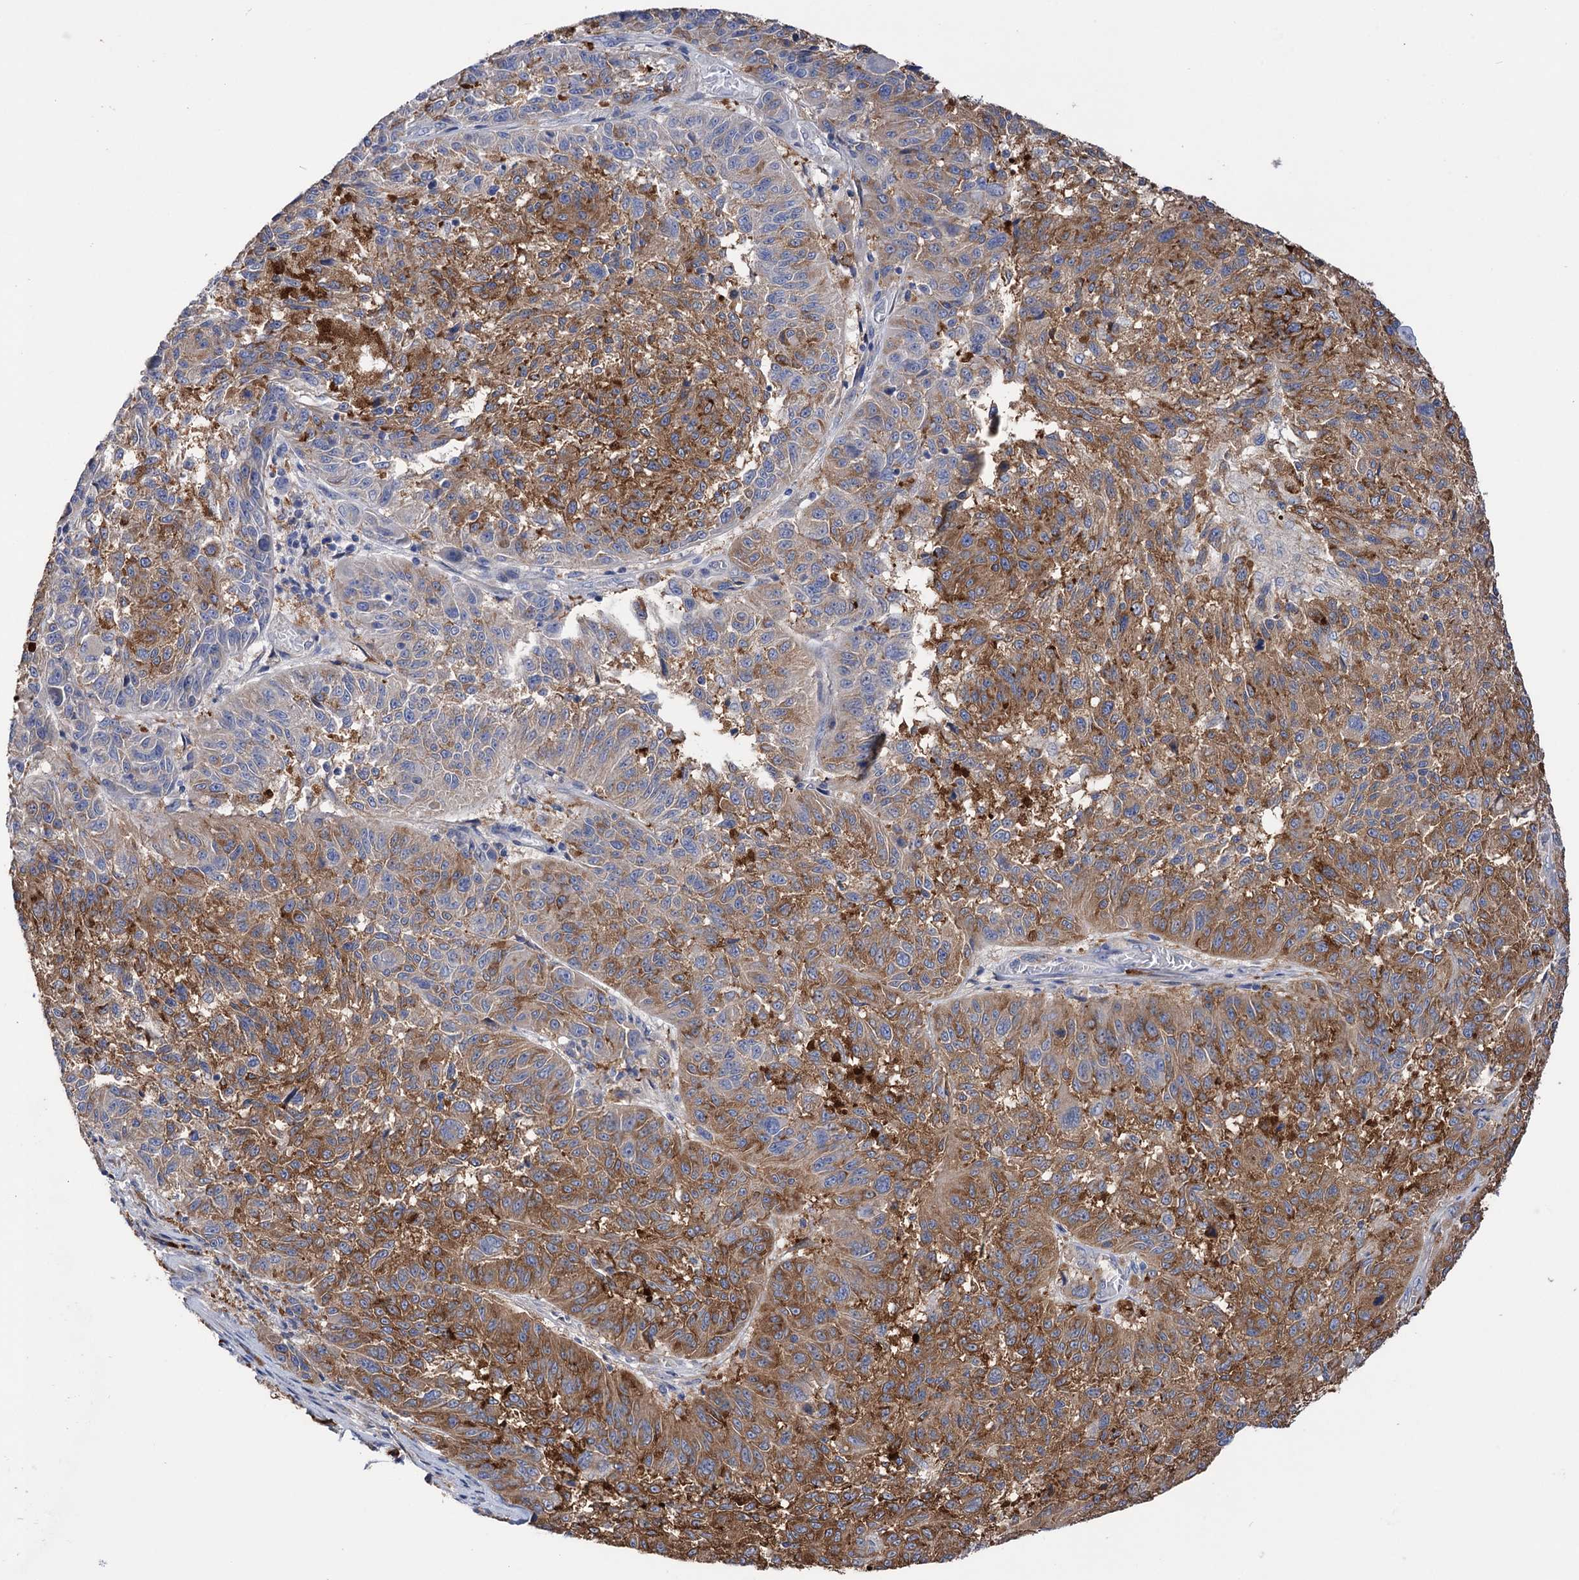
{"staining": {"intensity": "moderate", "quantity": "25%-75%", "location": "cytoplasmic/membranous"}, "tissue": "melanoma", "cell_type": "Tumor cells", "image_type": "cancer", "snomed": [{"axis": "morphology", "description": "Malignant melanoma, NOS"}, {"axis": "topography", "description": "Skin"}], "caption": "High-power microscopy captured an IHC micrograph of melanoma, revealing moderate cytoplasmic/membranous expression in approximately 25%-75% of tumor cells. (IHC, brightfield microscopy, high magnification).", "gene": "BBS4", "patient": {"sex": "male", "age": 53}}